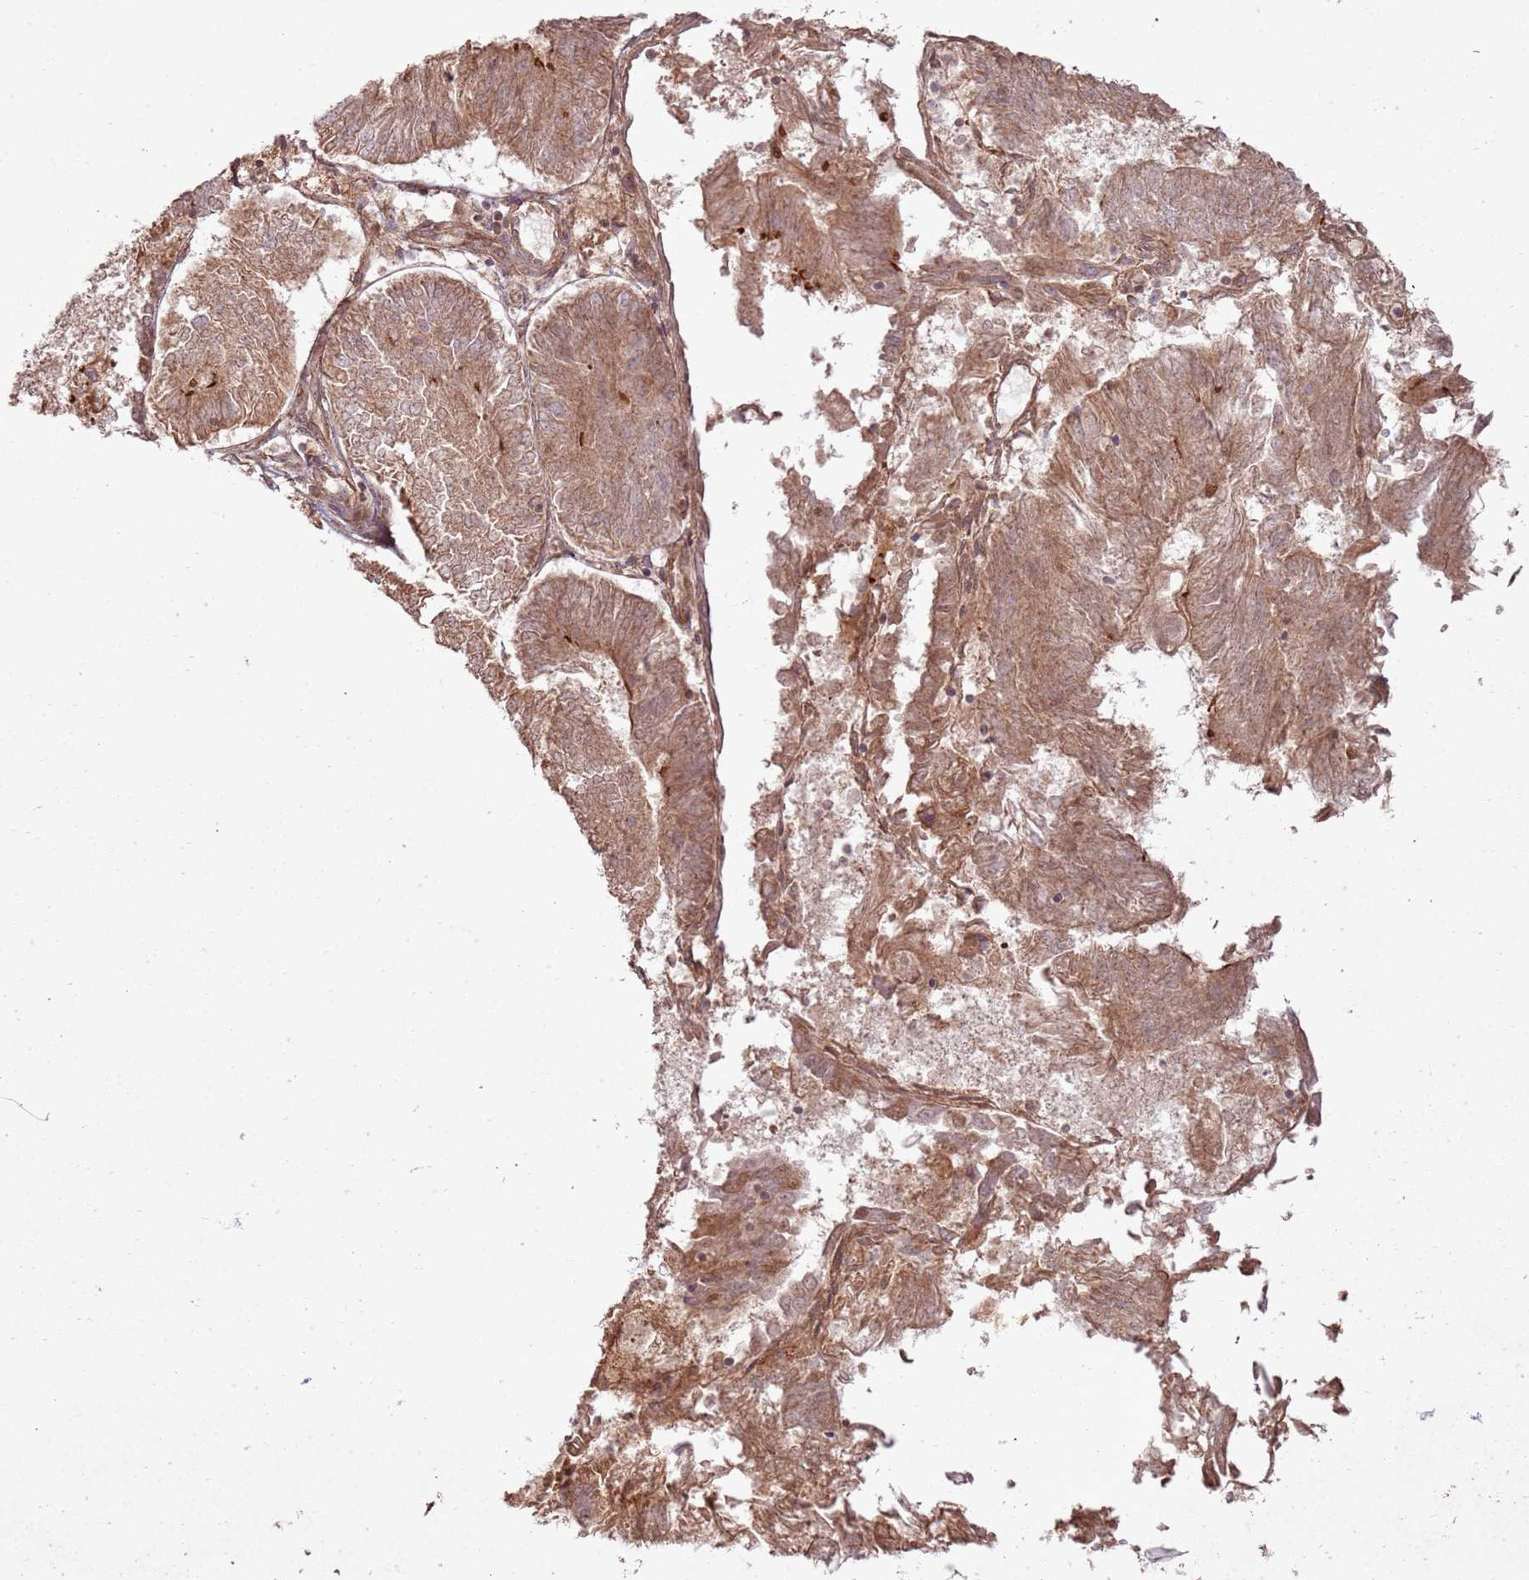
{"staining": {"intensity": "moderate", "quantity": ">75%", "location": "cytoplasmic/membranous,nuclear"}, "tissue": "endometrial cancer", "cell_type": "Tumor cells", "image_type": "cancer", "snomed": [{"axis": "morphology", "description": "Adenocarcinoma, NOS"}, {"axis": "topography", "description": "Endometrium"}], "caption": "The micrograph demonstrates a brown stain indicating the presence of a protein in the cytoplasmic/membranous and nuclear of tumor cells in endometrial adenocarcinoma.", "gene": "ZNF623", "patient": {"sex": "female", "age": 58}}